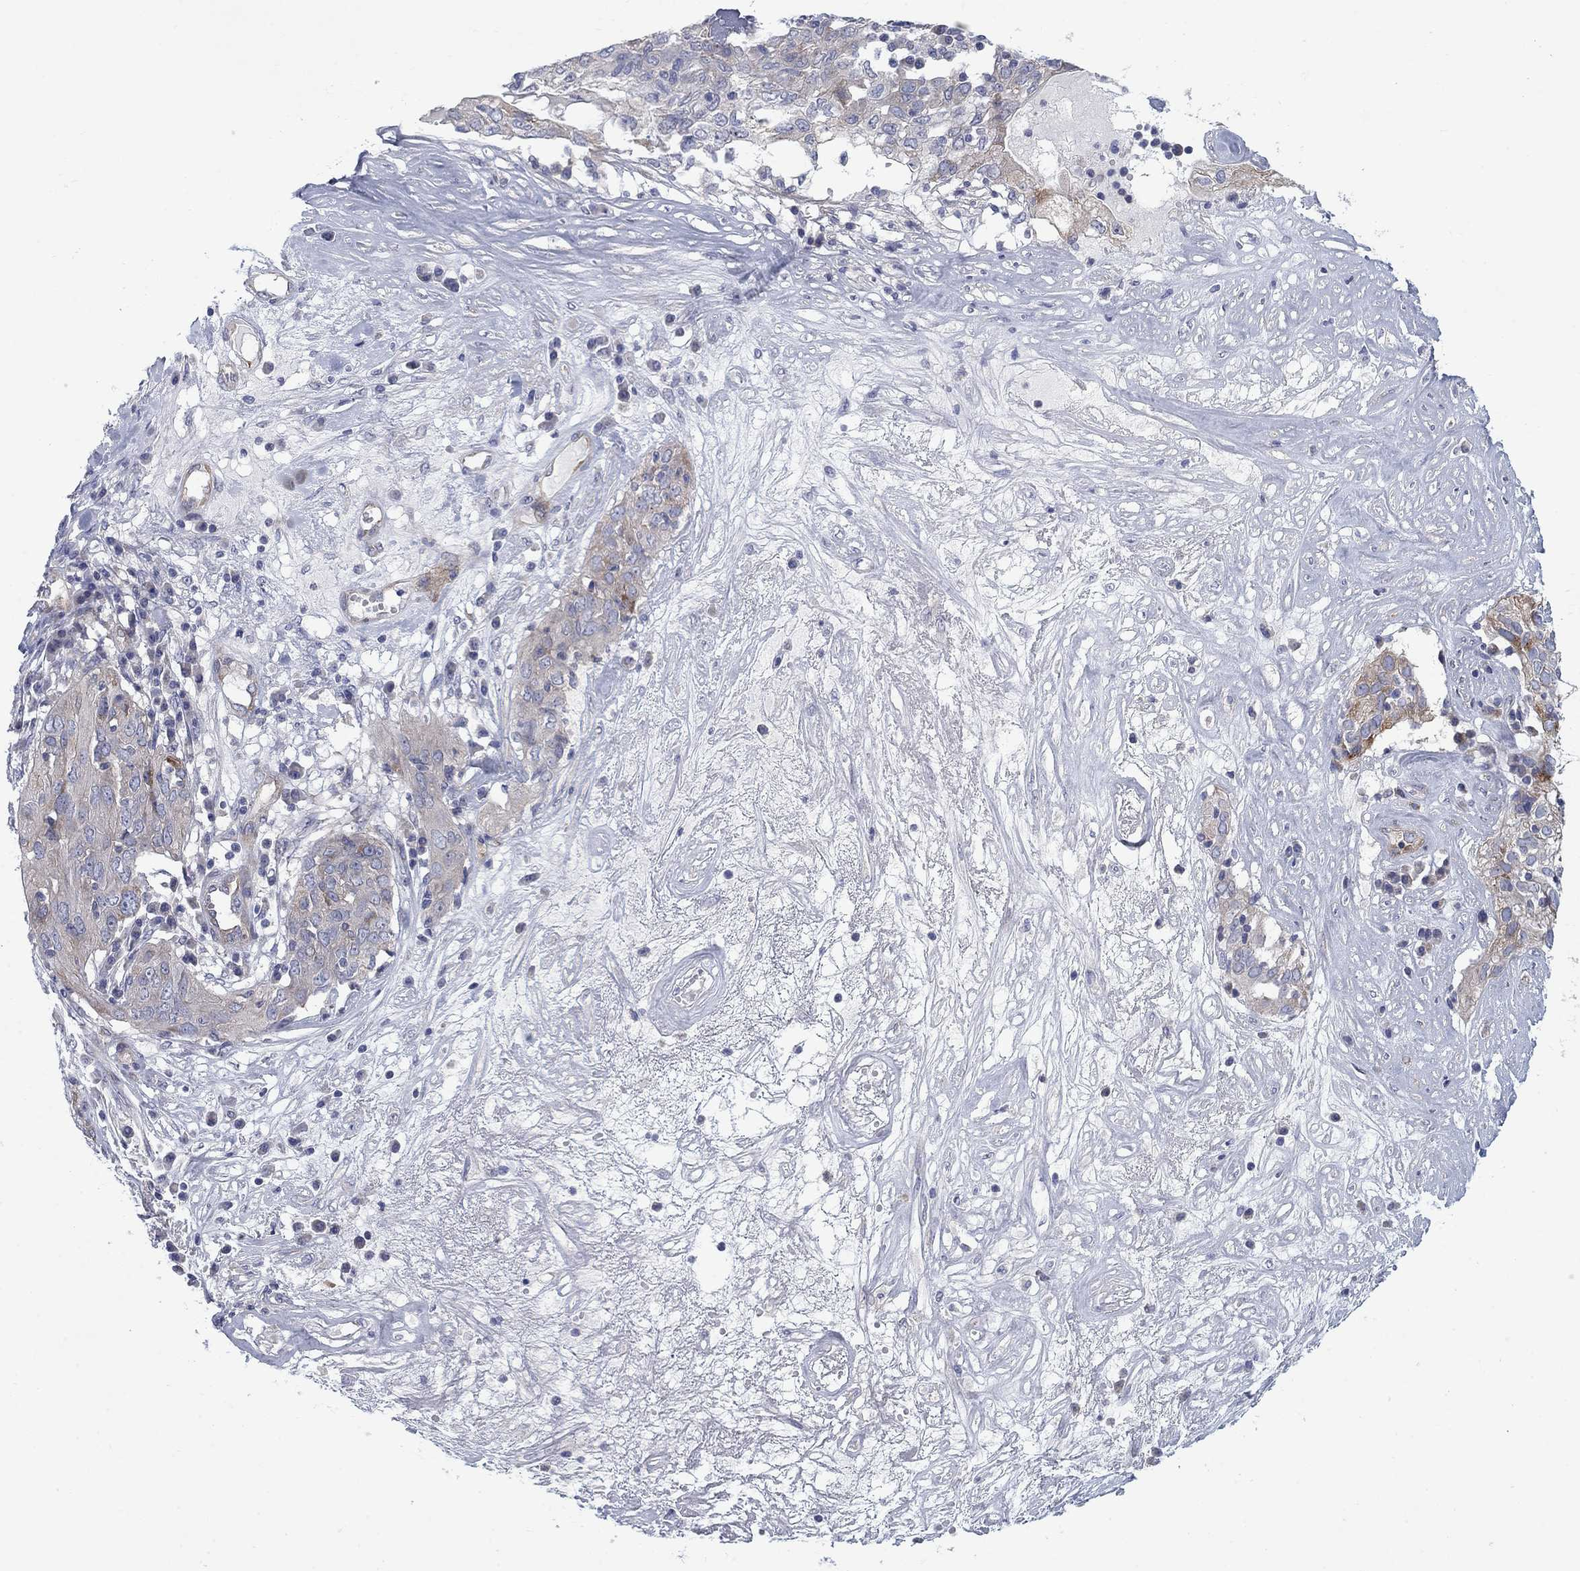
{"staining": {"intensity": "moderate", "quantity": "<25%", "location": "cytoplasmic/membranous"}, "tissue": "ovarian cancer", "cell_type": "Tumor cells", "image_type": "cancer", "snomed": [{"axis": "morphology", "description": "Carcinoma, endometroid"}, {"axis": "topography", "description": "Ovary"}], "caption": "About <25% of tumor cells in human endometroid carcinoma (ovarian) demonstrate moderate cytoplasmic/membranous protein staining as visualized by brown immunohistochemical staining.", "gene": "FXR1", "patient": {"sex": "female", "age": 50}}